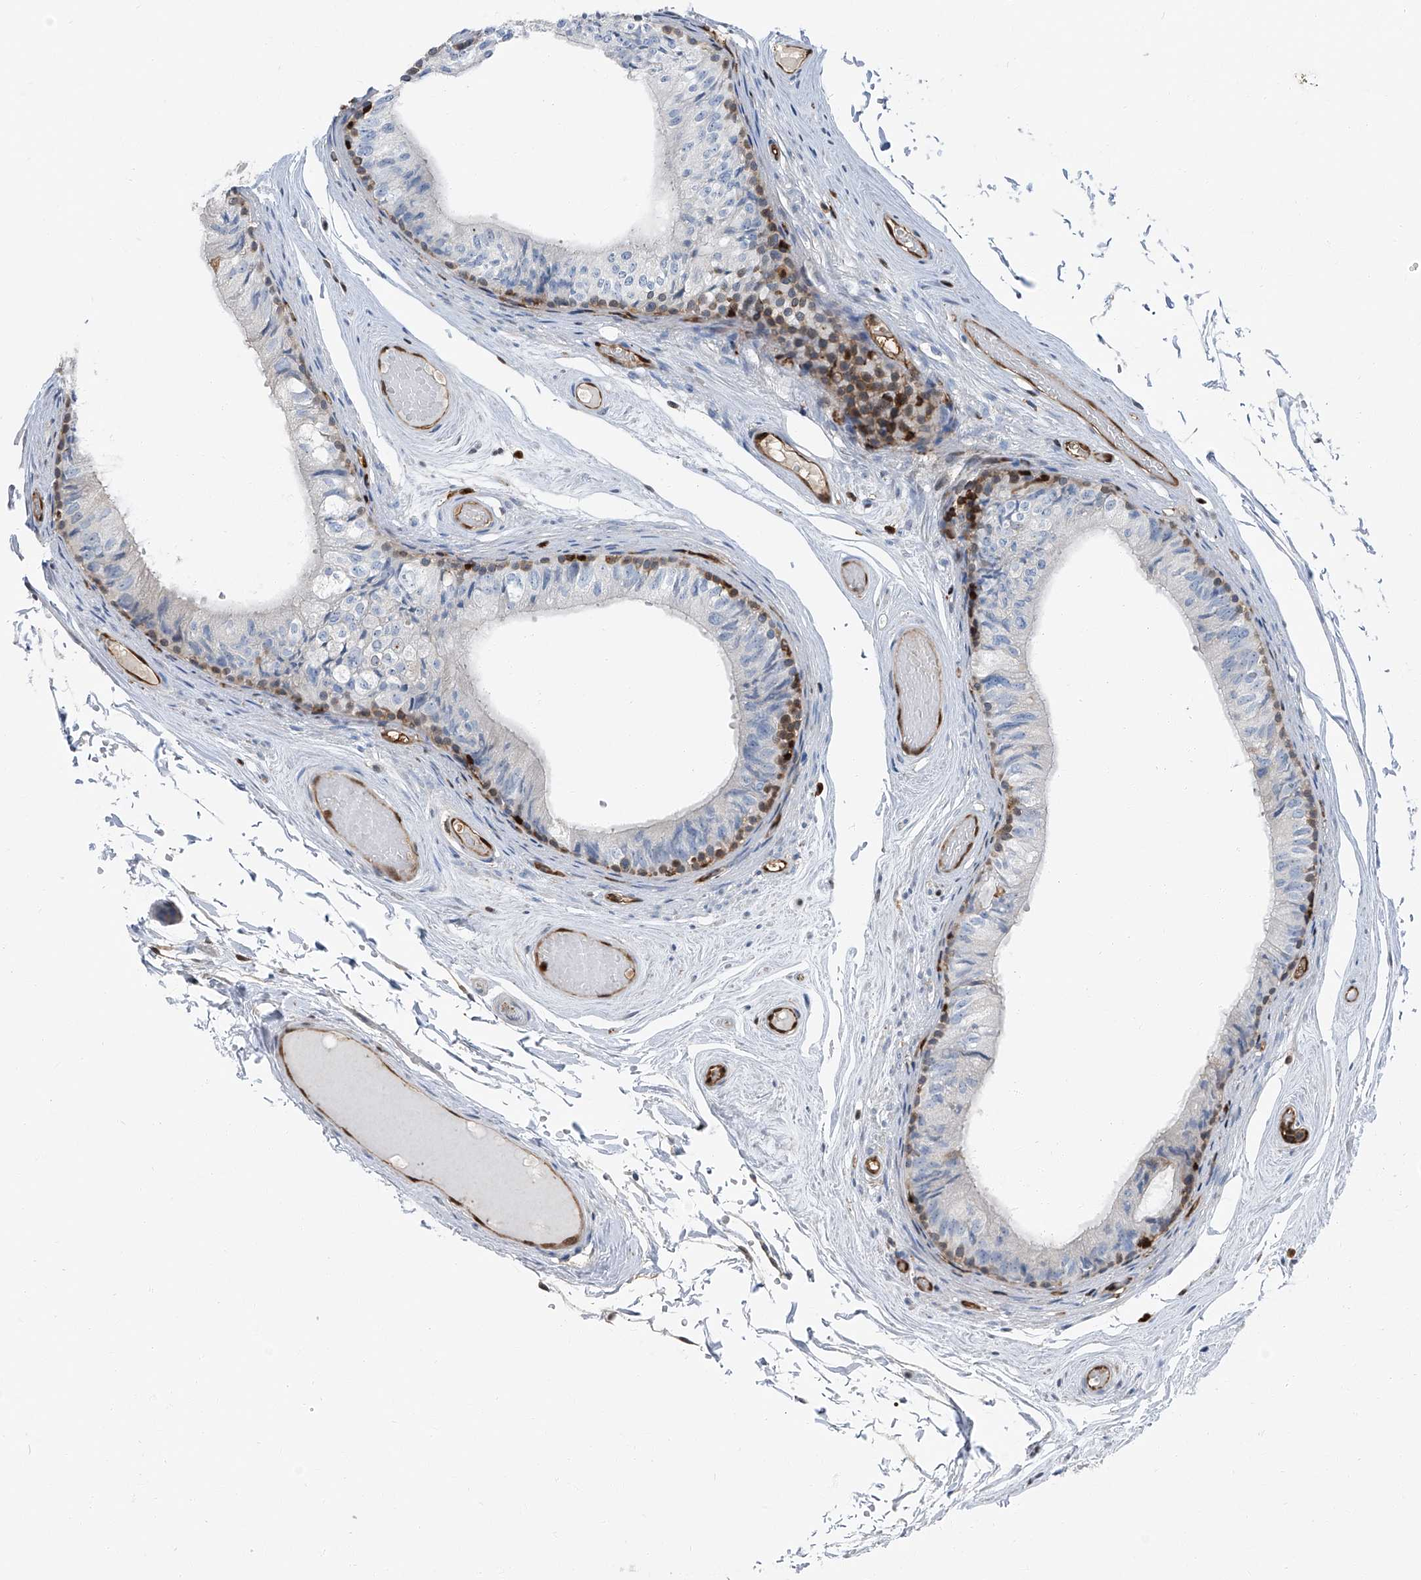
{"staining": {"intensity": "moderate", "quantity": "<25%", "location": "cytoplasmic/membranous"}, "tissue": "epididymis", "cell_type": "Glandular cells", "image_type": "normal", "snomed": [{"axis": "morphology", "description": "Normal tissue, NOS"}, {"axis": "topography", "description": "Epididymis"}], "caption": "Brown immunohistochemical staining in benign epididymis reveals moderate cytoplasmic/membranous positivity in about <25% of glandular cells.", "gene": "PSMB10", "patient": {"sex": "male", "age": 79}}